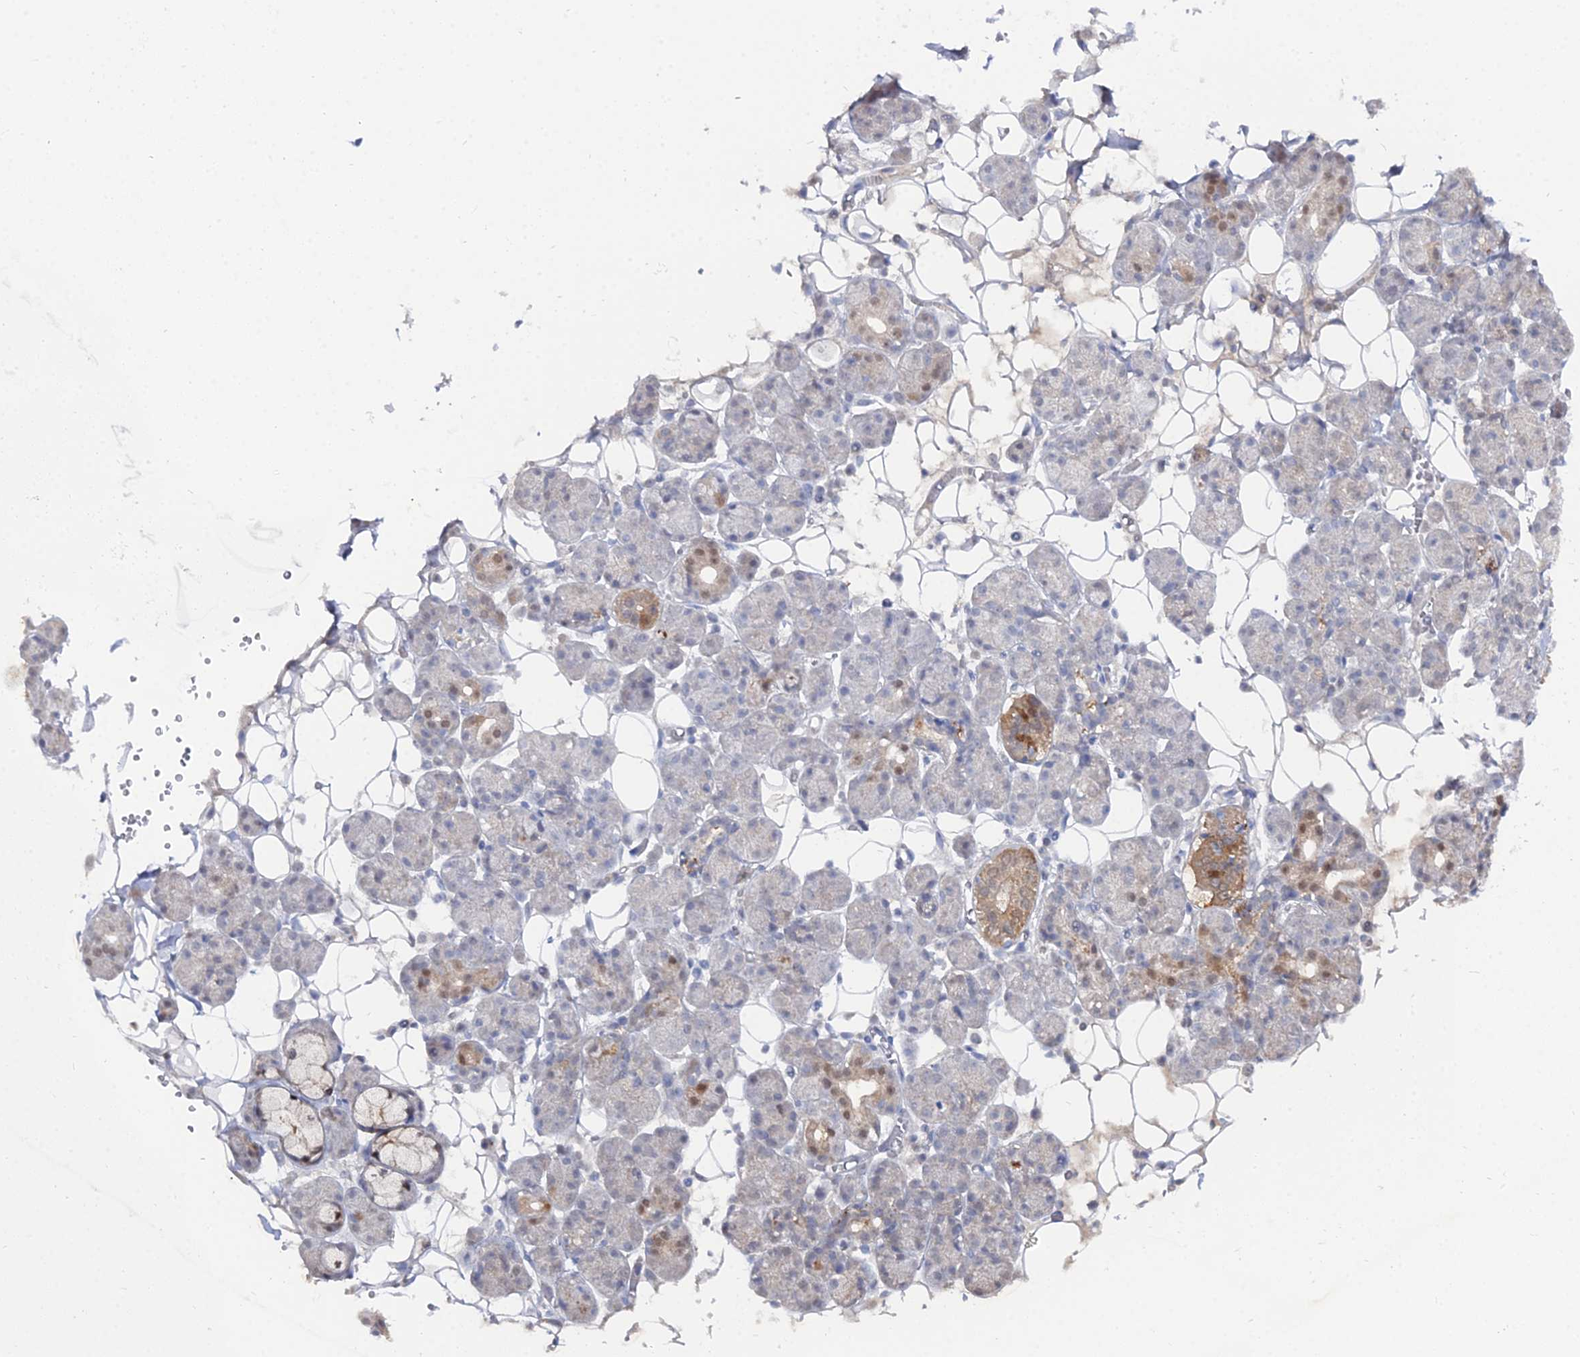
{"staining": {"intensity": "moderate", "quantity": "<25%", "location": "cytoplasmic/membranous,nuclear"}, "tissue": "salivary gland", "cell_type": "Glandular cells", "image_type": "normal", "snomed": [{"axis": "morphology", "description": "Normal tissue, NOS"}, {"axis": "topography", "description": "Salivary gland"}], "caption": "Moderate cytoplasmic/membranous,nuclear expression for a protein is appreciated in approximately <25% of glandular cells of benign salivary gland using IHC.", "gene": "THAP4", "patient": {"sex": "male", "age": 63}}